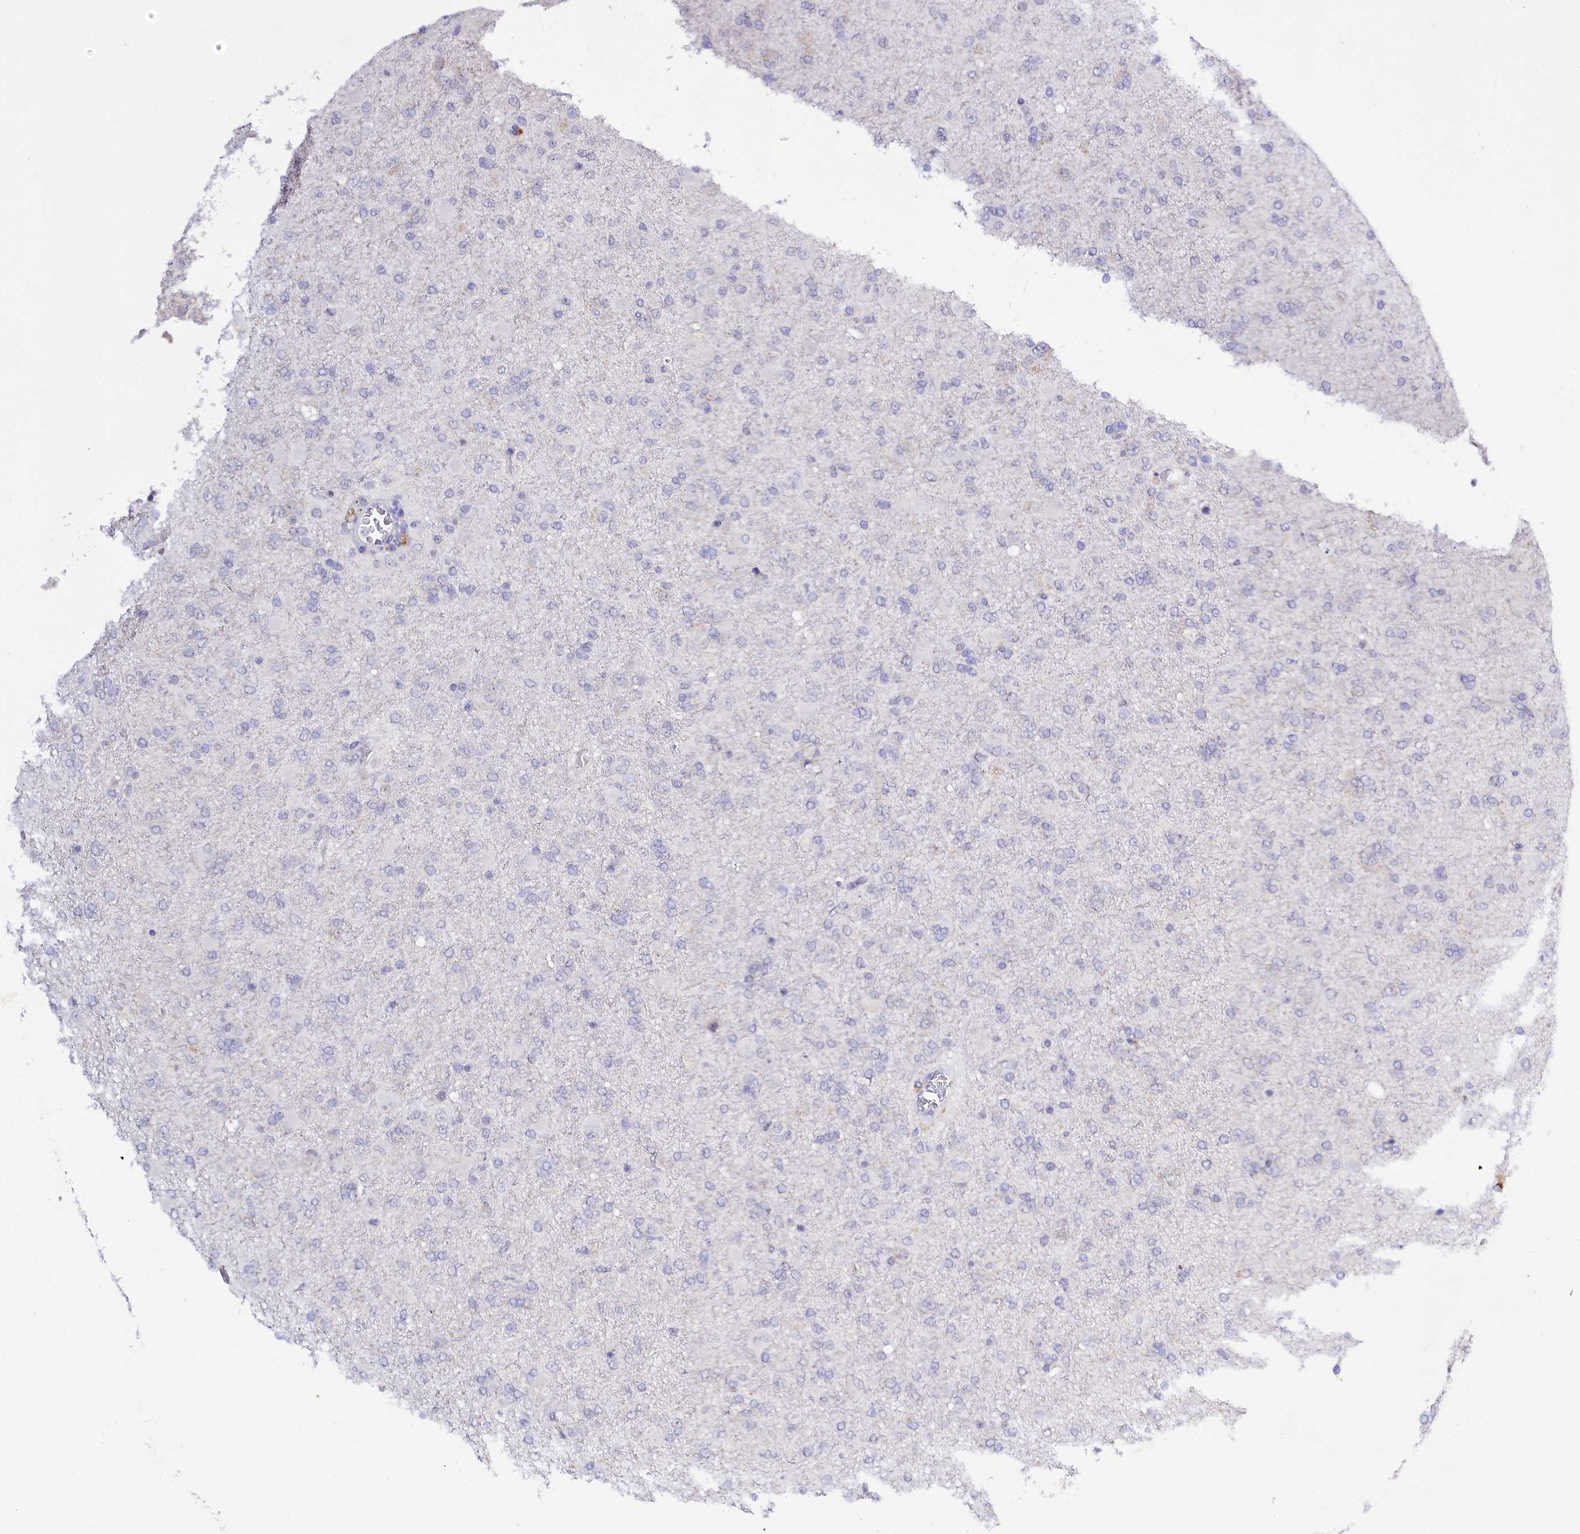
{"staining": {"intensity": "weak", "quantity": "<25%", "location": "cytoplasmic/membranous"}, "tissue": "glioma", "cell_type": "Tumor cells", "image_type": "cancer", "snomed": [{"axis": "morphology", "description": "Glioma, malignant, Low grade"}, {"axis": "topography", "description": "Brain"}], "caption": "High power microscopy histopathology image of an immunohistochemistry (IHC) photomicrograph of low-grade glioma (malignant), revealing no significant expression in tumor cells.", "gene": "SPATS2", "patient": {"sex": "male", "age": 65}}